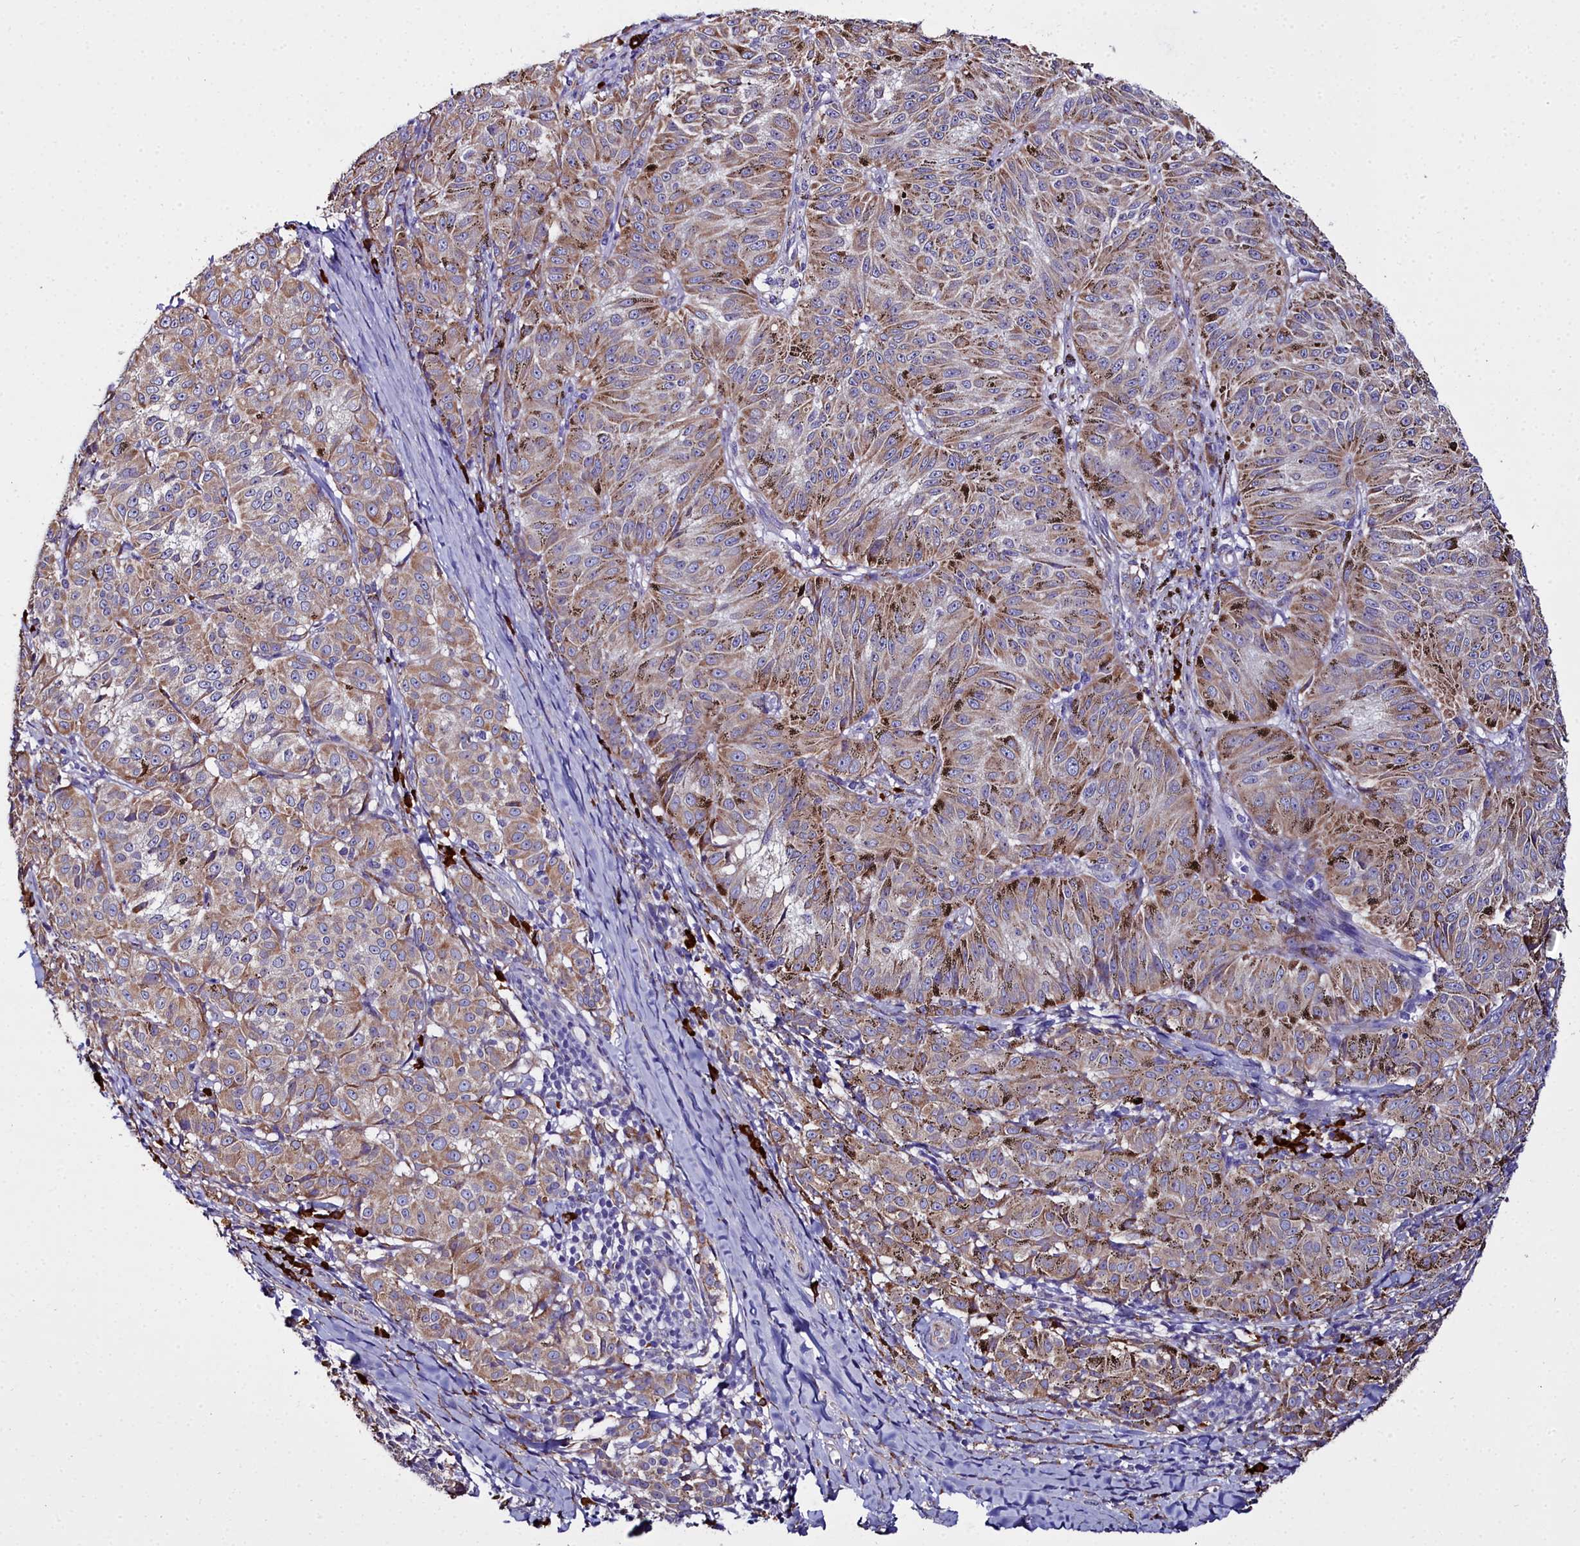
{"staining": {"intensity": "moderate", "quantity": ">75%", "location": "cytoplasmic/membranous"}, "tissue": "melanoma", "cell_type": "Tumor cells", "image_type": "cancer", "snomed": [{"axis": "morphology", "description": "Malignant melanoma, NOS"}, {"axis": "topography", "description": "Skin"}], "caption": "Melanoma tissue exhibits moderate cytoplasmic/membranous expression in about >75% of tumor cells, visualized by immunohistochemistry.", "gene": "TXNDC5", "patient": {"sex": "female", "age": 72}}